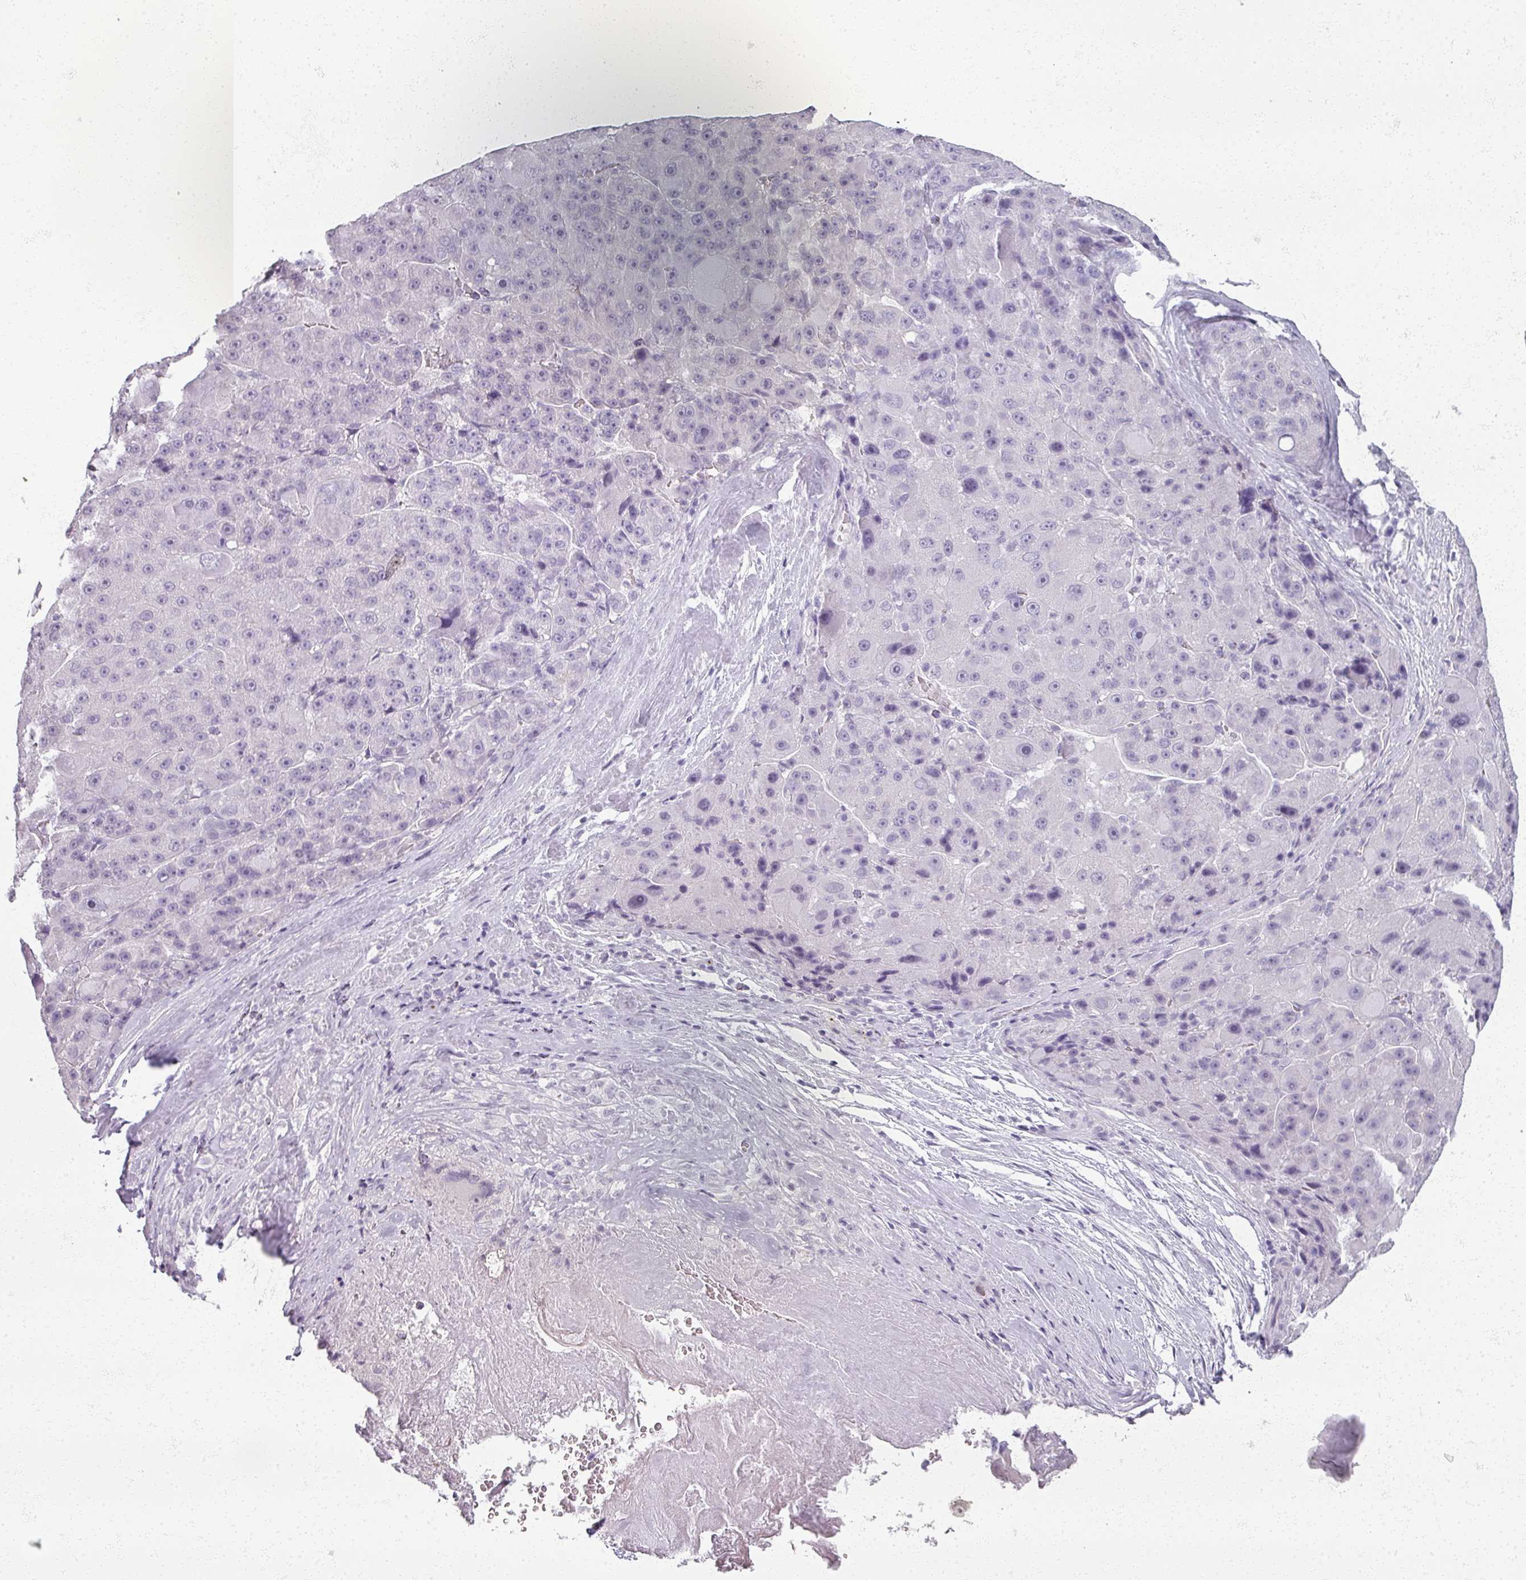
{"staining": {"intensity": "negative", "quantity": "none", "location": "none"}, "tissue": "liver cancer", "cell_type": "Tumor cells", "image_type": "cancer", "snomed": [{"axis": "morphology", "description": "Carcinoma, Hepatocellular, NOS"}, {"axis": "topography", "description": "Liver"}], "caption": "Immunohistochemical staining of liver cancer demonstrates no significant expression in tumor cells.", "gene": "RFPL2", "patient": {"sex": "male", "age": 76}}